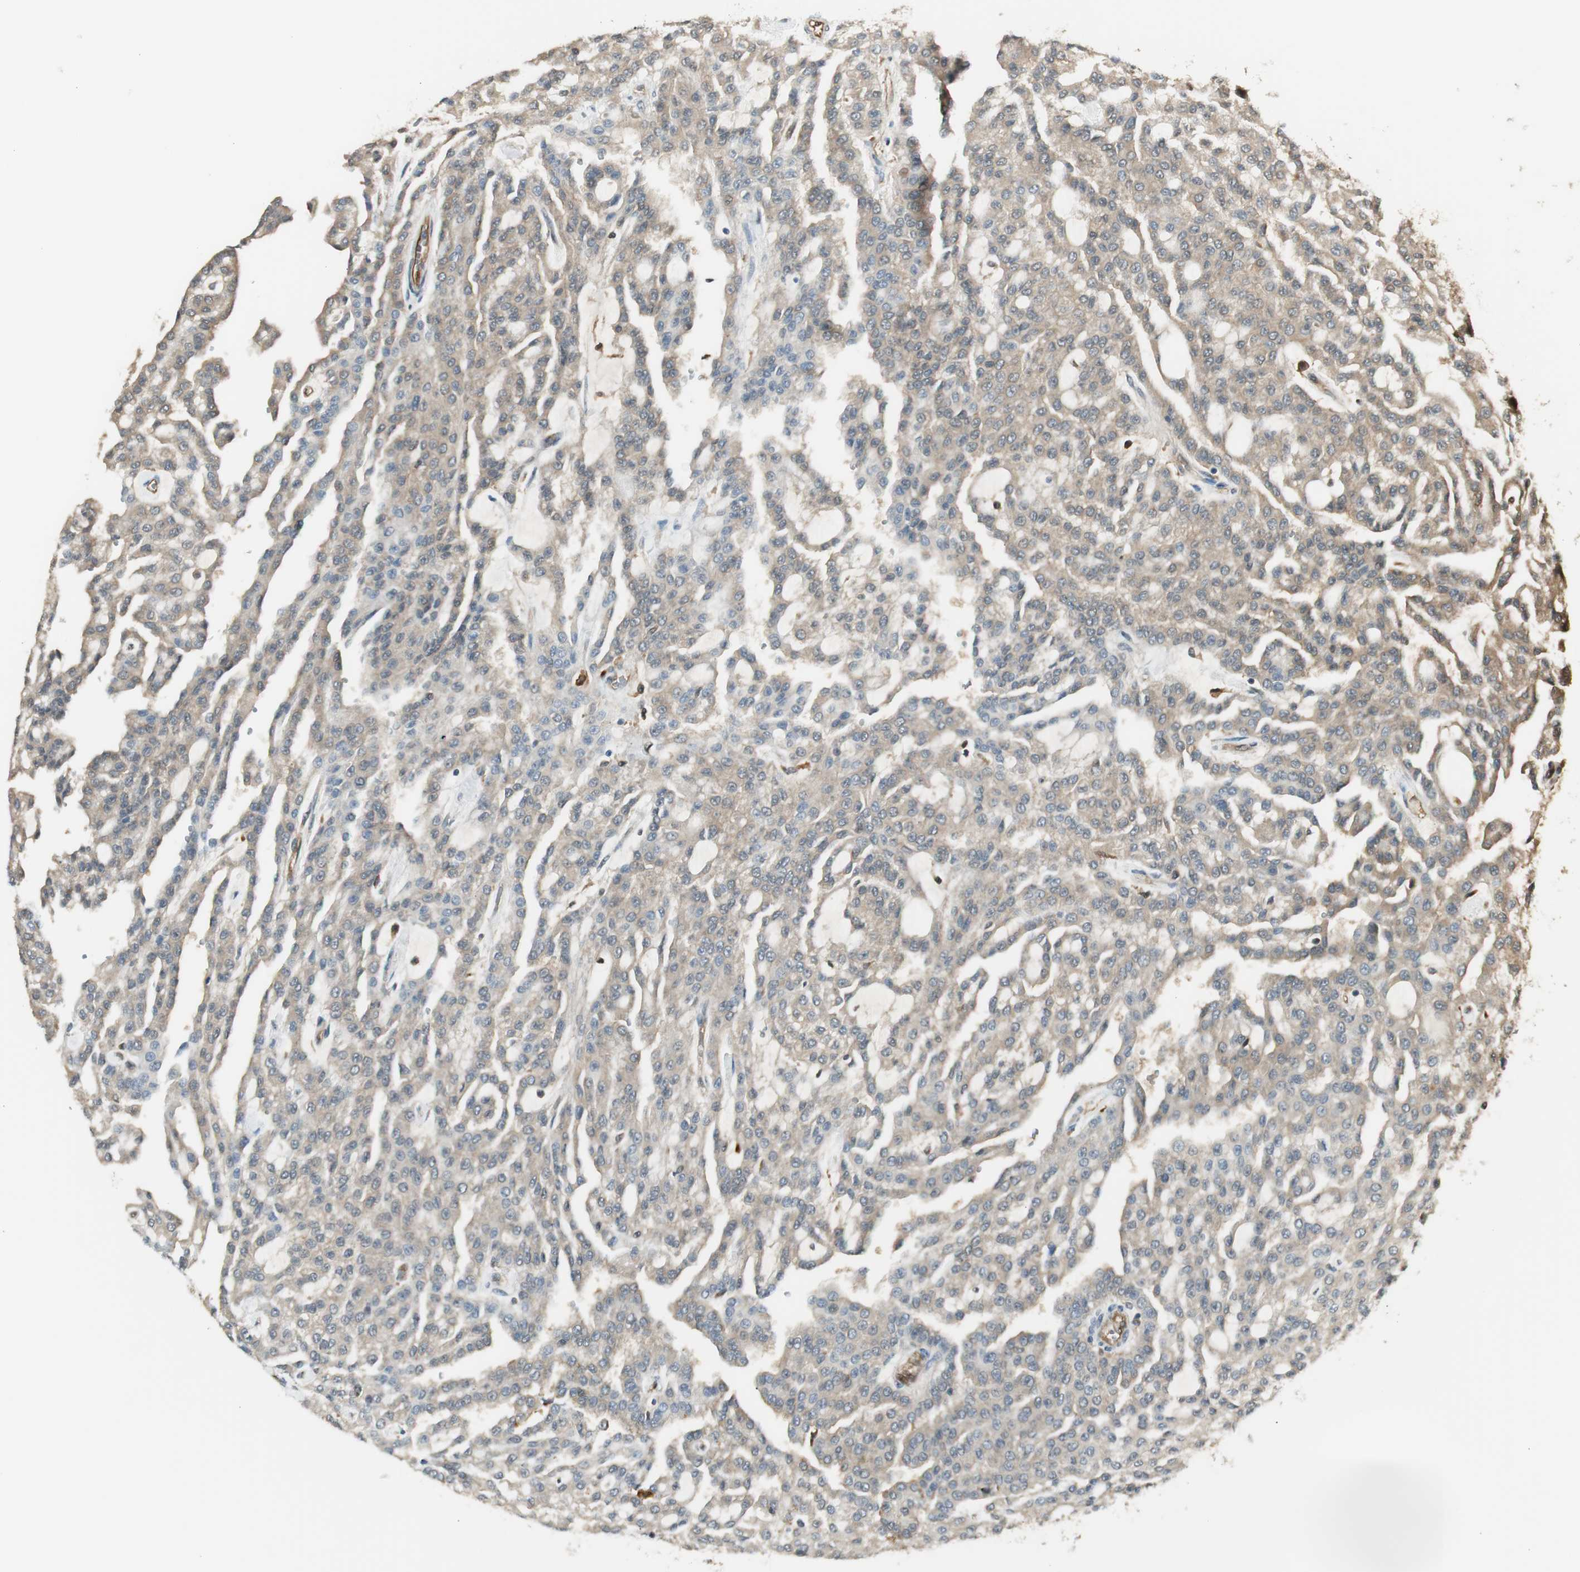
{"staining": {"intensity": "weak", "quantity": ">75%", "location": "cytoplasmic/membranous"}, "tissue": "renal cancer", "cell_type": "Tumor cells", "image_type": "cancer", "snomed": [{"axis": "morphology", "description": "Adenocarcinoma, NOS"}, {"axis": "topography", "description": "Kidney"}], "caption": "Protein staining of renal adenocarcinoma tissue exhibits weak cytoplasmic/membranous expression in about >75% of tumor cells.", "gene": "SERPINB6", "patient": {"sex": "male", "age": 63}}